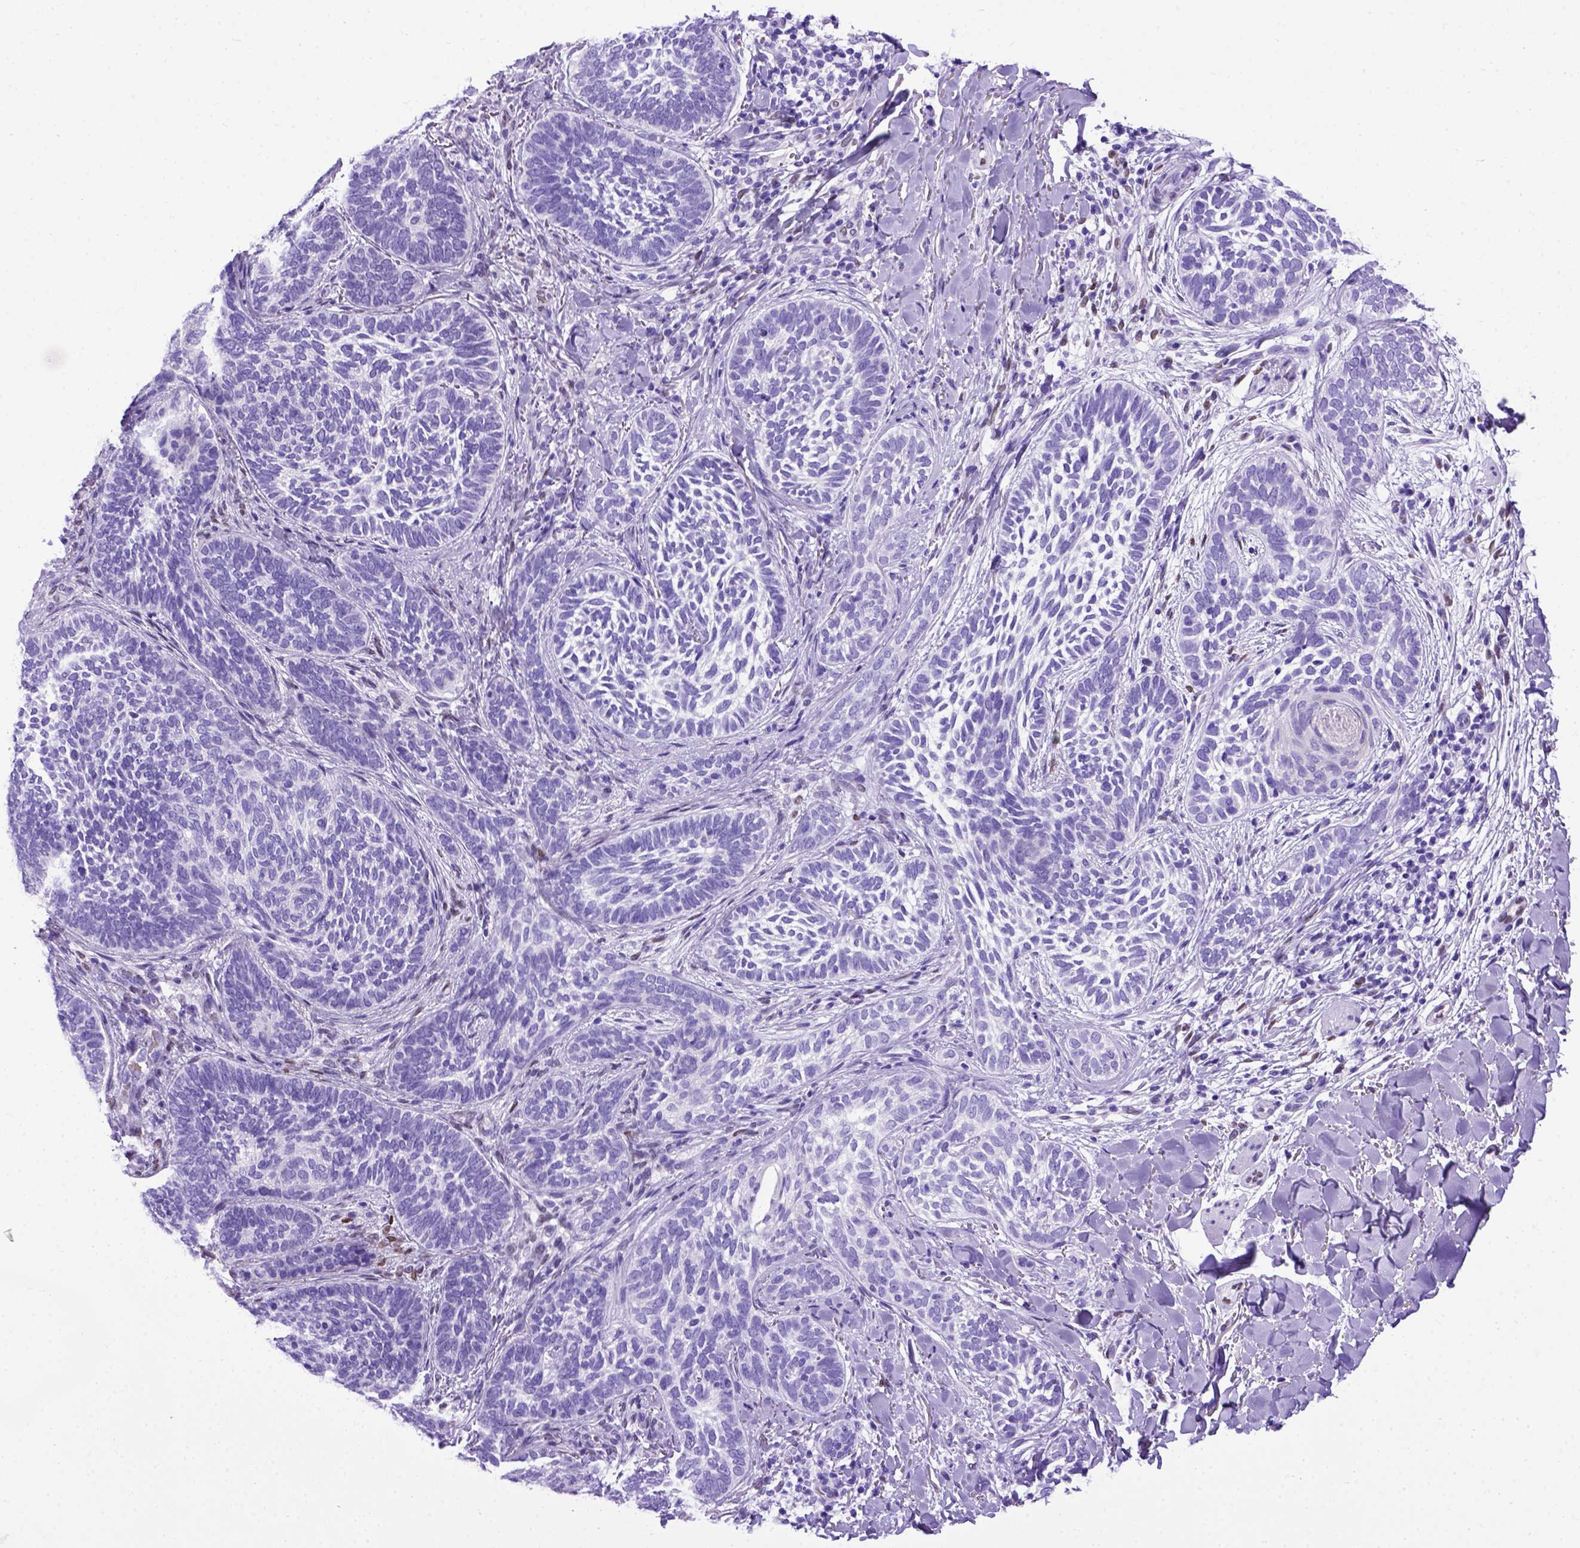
{"staining": {"intensity": "negative", "quantity": "none", "location": "none"}, "tissue": "skin cancer", "cell_type": "Tumor cells", "image_type": "cancer", "snomed": [{"axis": "morphology", "description": "Normal tissue, NOS"}, {"axis": "morphology", "description": "Basal cell carcinoma"}, {"axis": "topography", "description": "Skin"}], "caption": "Photomicrograph shows no protein positivity in tumor cells of basal cell carcinoma (skin) tissue.", "gene": "MEOX2", "patient": {"sex": "male", "age": 46}}